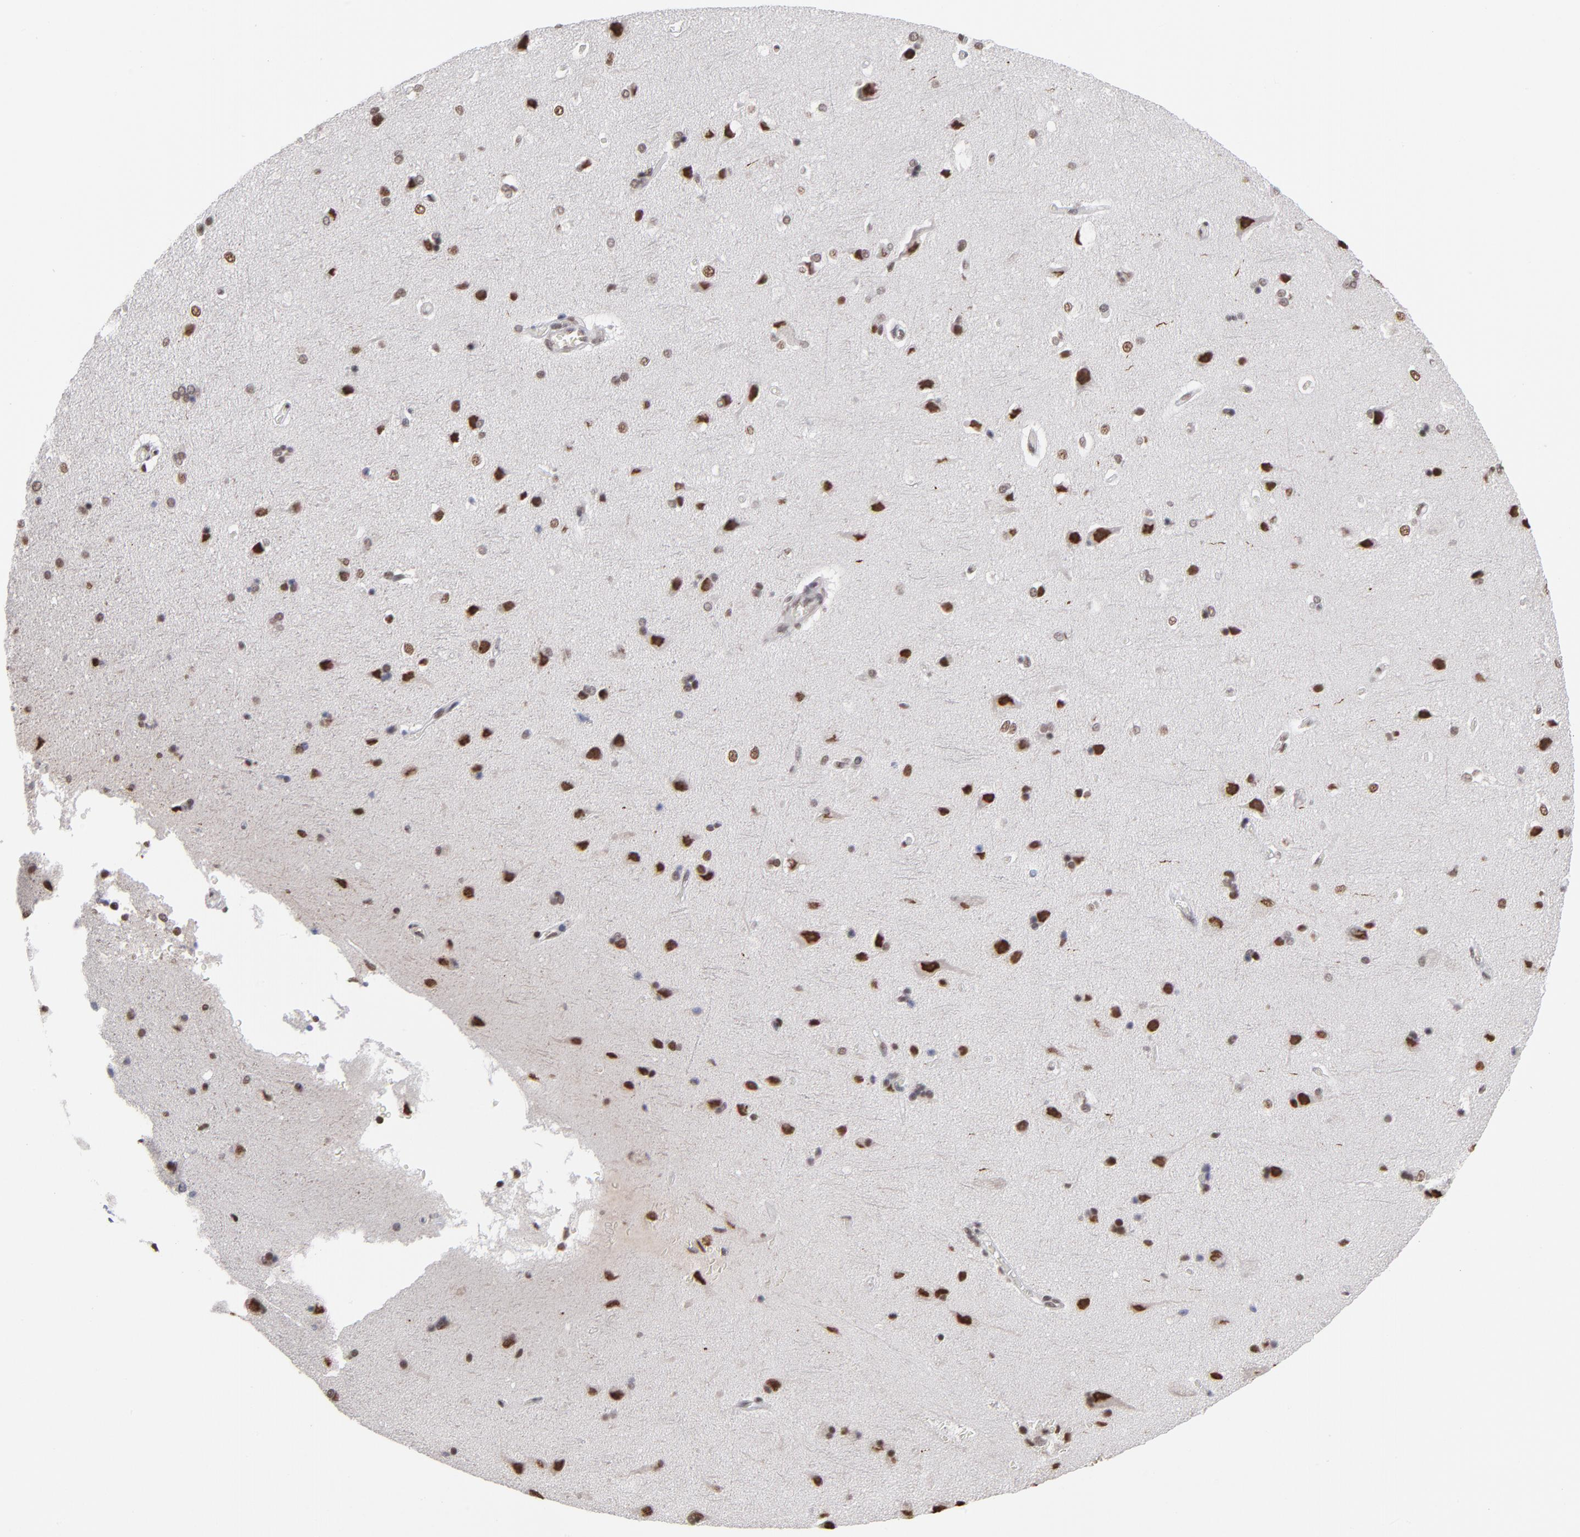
{"staining": {"intensity": "moderate", "quantity": ">75%", "location": "nuclear"}, "tissue": "cerebral cortex", "cell_type": "Endothelial cells", "image_type": "normal", "snomed": [{"axis": "morphology", "description": "Normal tissue, NOS"}, {"axis": "topography", "description": "Cerebral cortex"}], "caption": "Immunohistochemical staining of benign human cerebral cortex reveals moderate nuclear protein staining in about >75% of endothelial cells.", "gene": "ZNF3", "patient": {"sex": "male", "age": 62}}